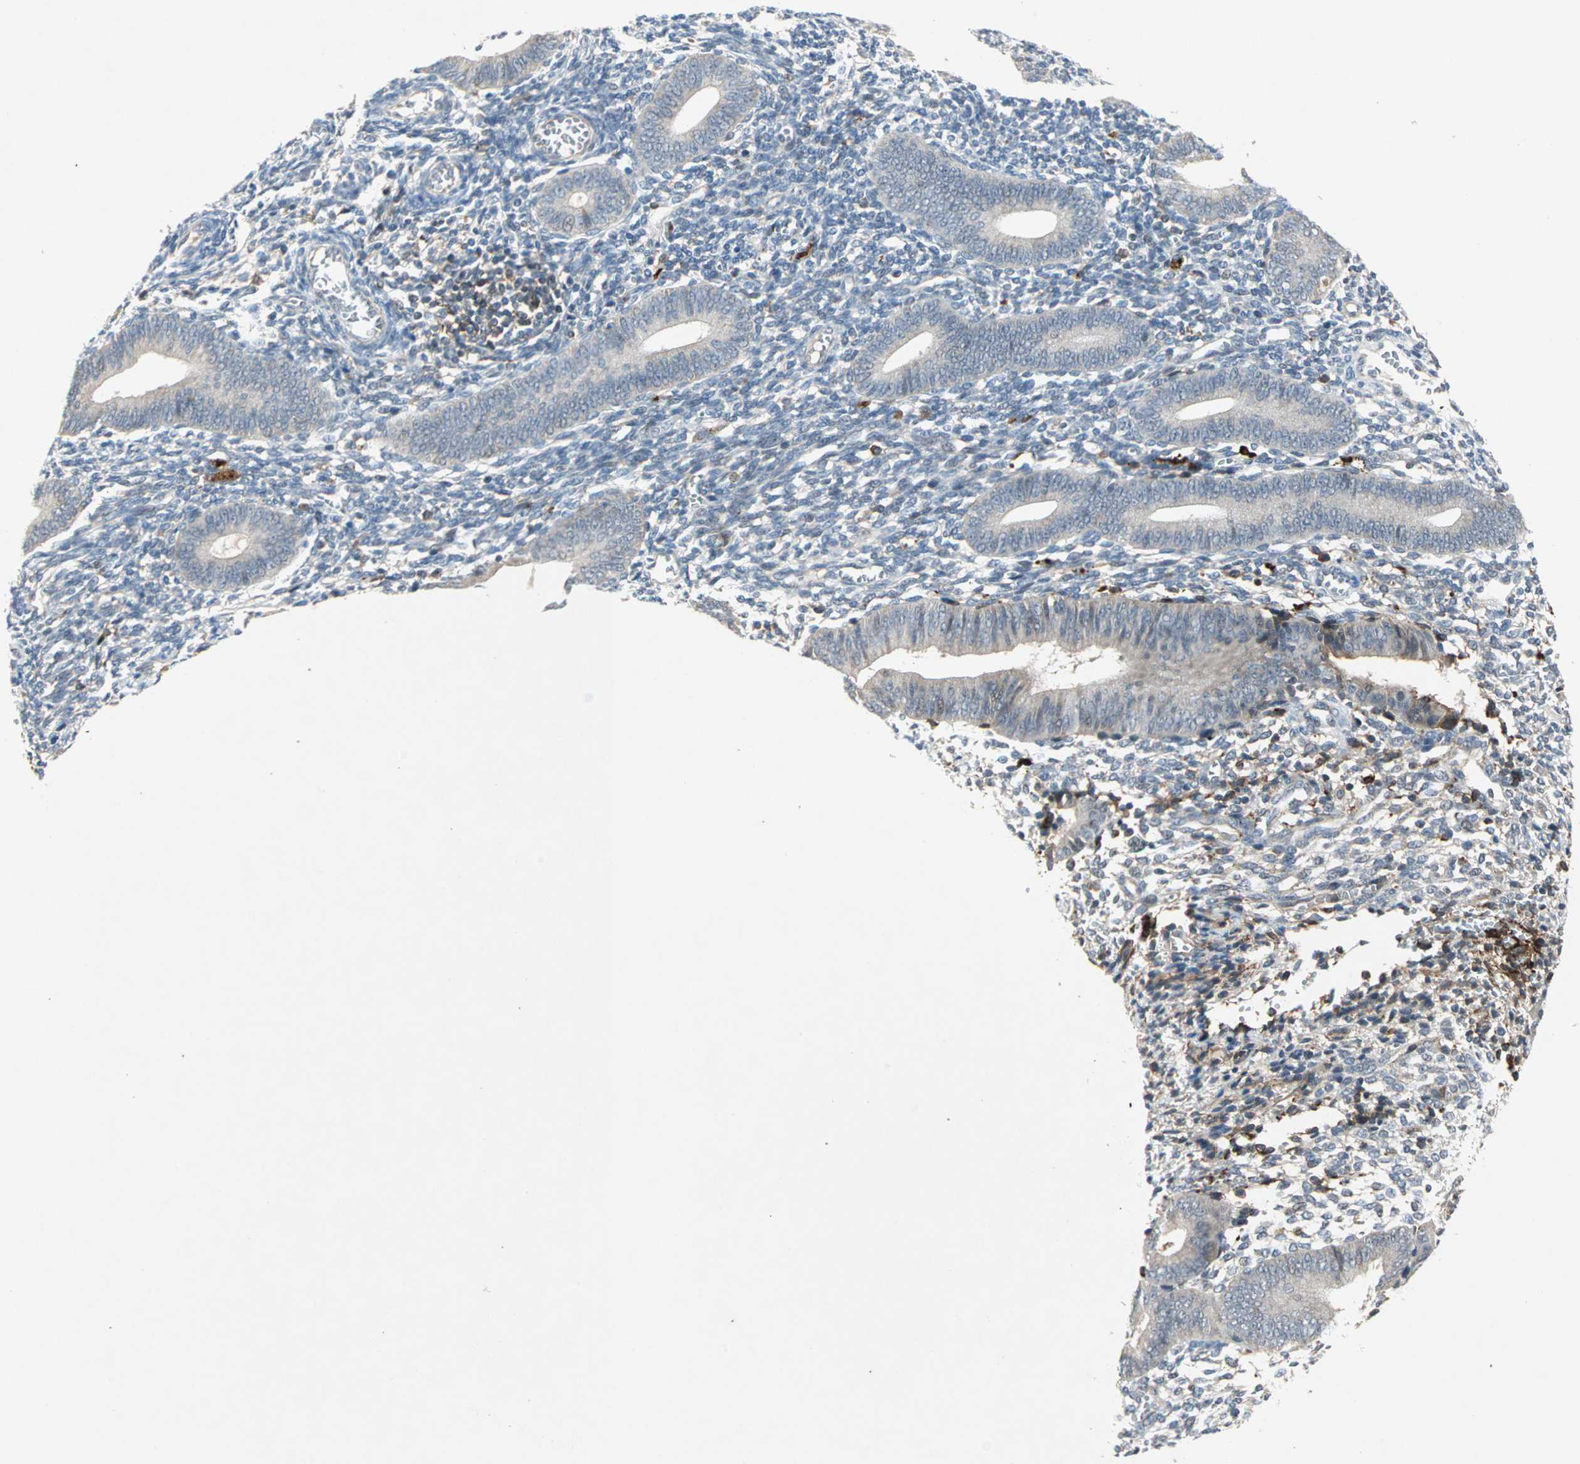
{"staining": {"intensity": "weak", "quantity": "25%-75%", "location": "cytoplasmic/membranous"}, "tissue": "endometrium", "cell_type": "Cells in endometrial stroma", "image_type": "normal", "snomed": [{"axis": "morphology", "description": "Normal tissue, NOS"}, {"axis": "topography", "description": "Uterus"}, {"axis": "topography", "description": "Endometrium"}], "caption": "Endometrium stained with immunohistochemistry exhibits weak cytoplasmic/membranous expression in about 25%-75% of cells in endometrial stroma.", "gene": "PROS1", "patient": {"sex": "female", "age": 33}}